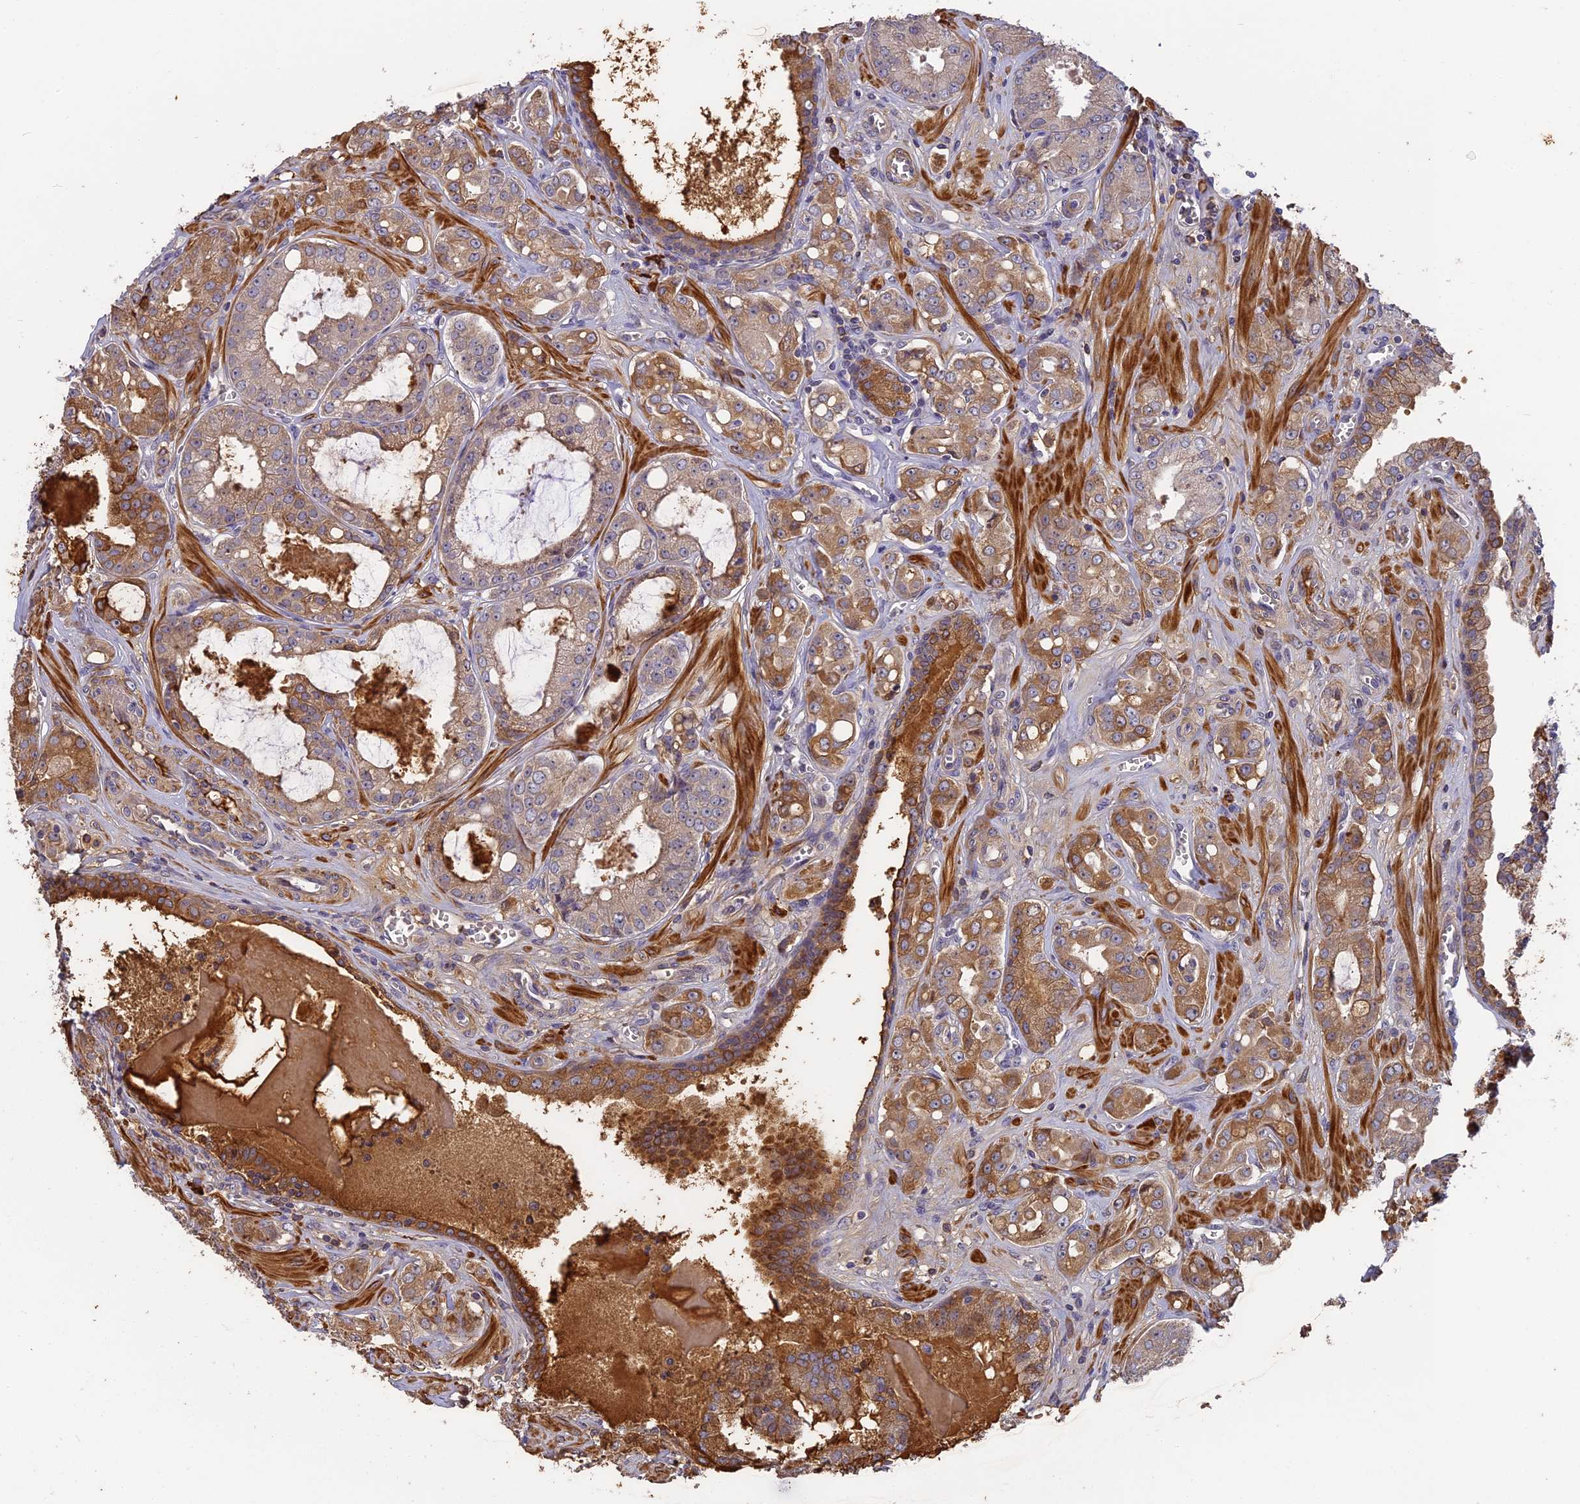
{"staining": {"intensity": "moderate", "quantity": ">75%", "location": "cytoplasmic/membranous"}, "tissue": "prostate cancer", "cell_type": "Tumor cells", "image_type": "cancer", "snomed": [{"axis": "morphology", "description": "Adenocarcinoma, High grade"}, {"axis": "topography", "description": "Prostate"}], "caption": "IHC micrograph of human prostate cancer (high-grade adenocarcinoma) stained for a protein (brown), which shows medium levels of moderate cytoplasmic/membranous expression in about >75% of tumor cells.", "gene": "ERMAP", "patient": {"sex": "male", "age": 74}}